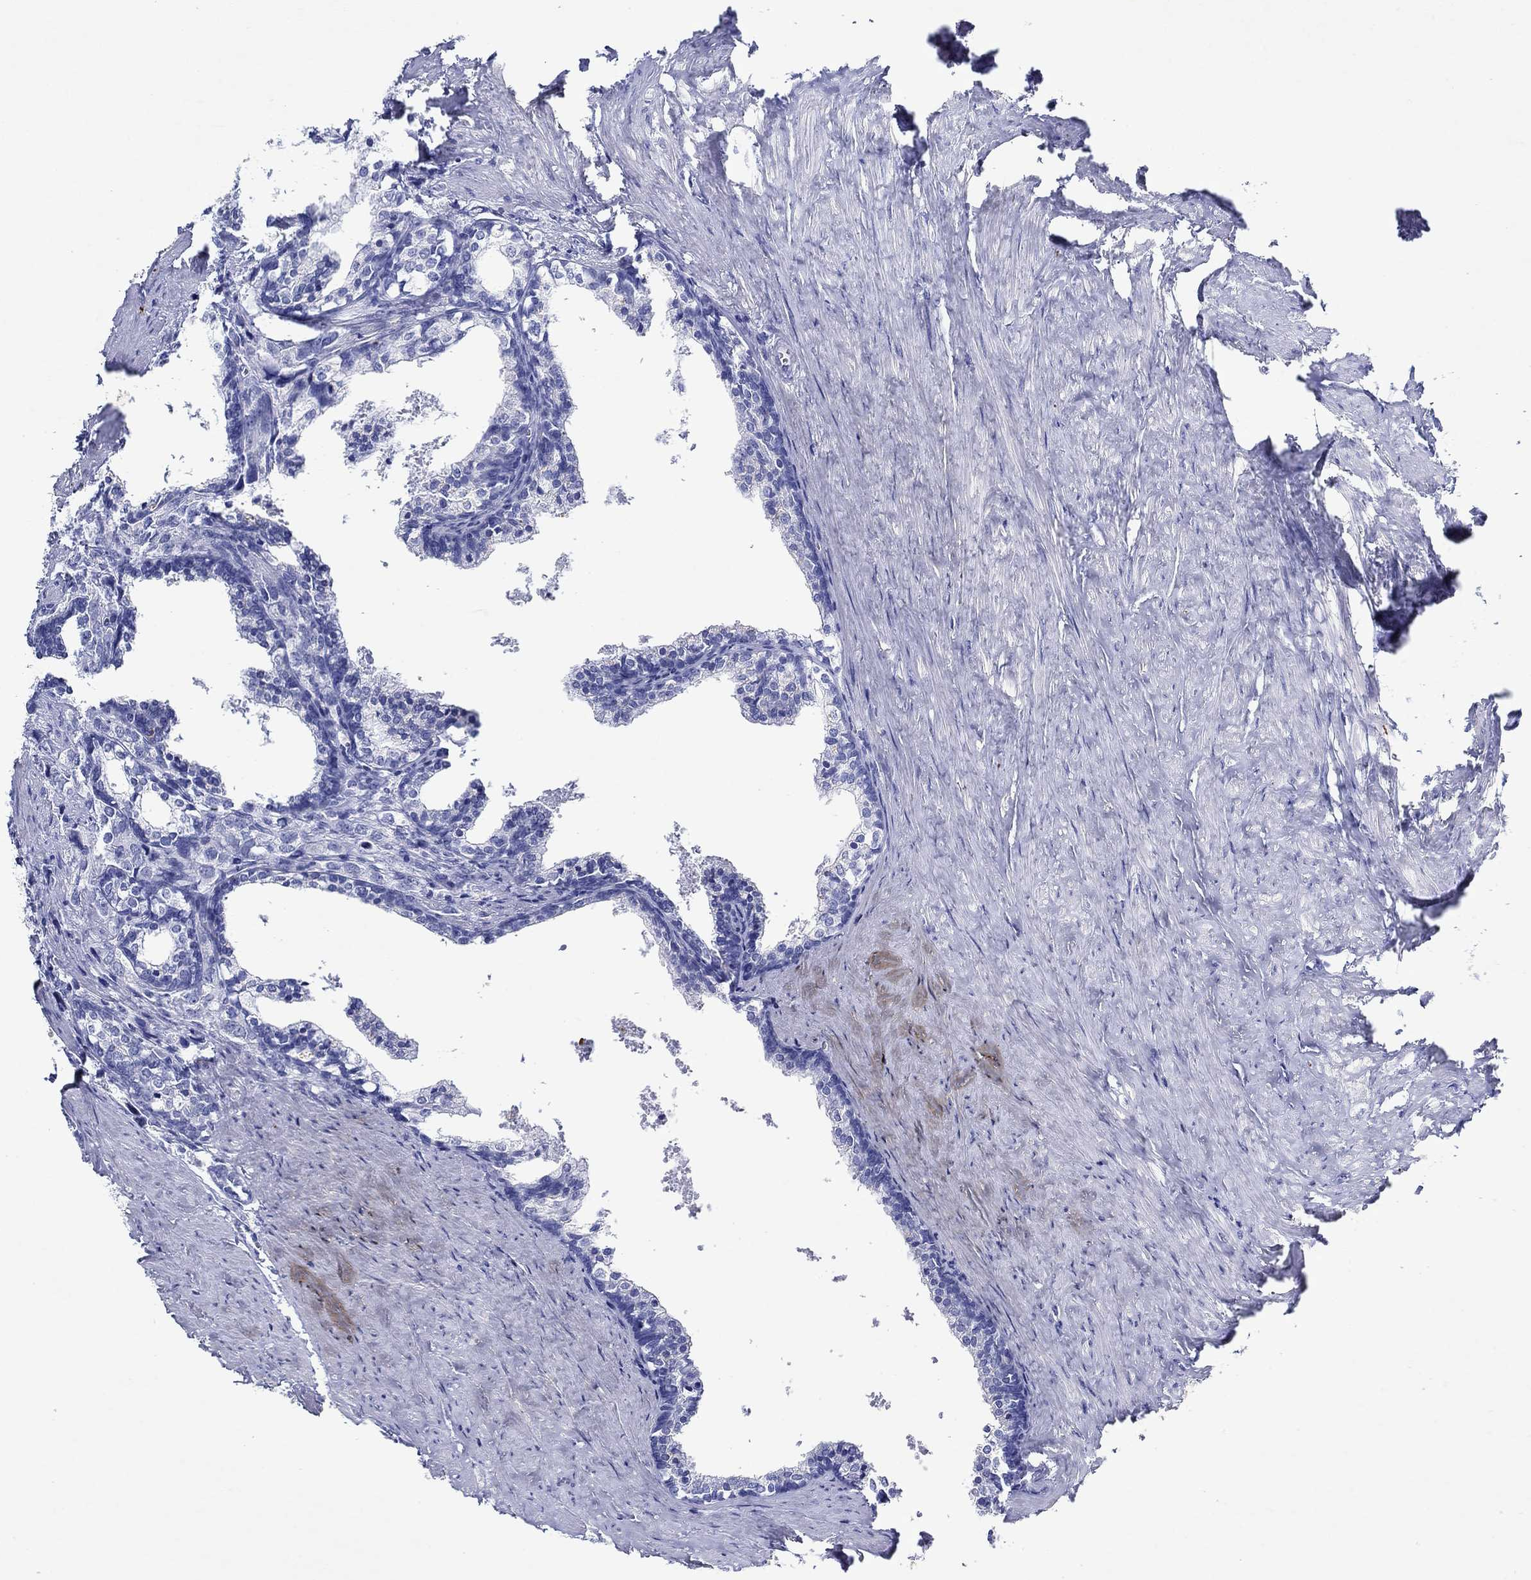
{"staining": {"intensity": "negative", "quantity": "none", "location": "none"}, "tissue": "prostate cancer", "cell_type": "Tumor cells", "image_type": "cancer", "snomed": [{"axis": "morphology", "description": "Adenocarcinoma, NOS"}, {"axis": "topography", "description": "Prostate and seminal vesicle, NOS"}], "caption": "Photomicrograph shows no significant protein expression in tumor cells of prostate adenocarcinoma.", "gene": "EPX", "patient": {"sex": "male", "age": 63}}